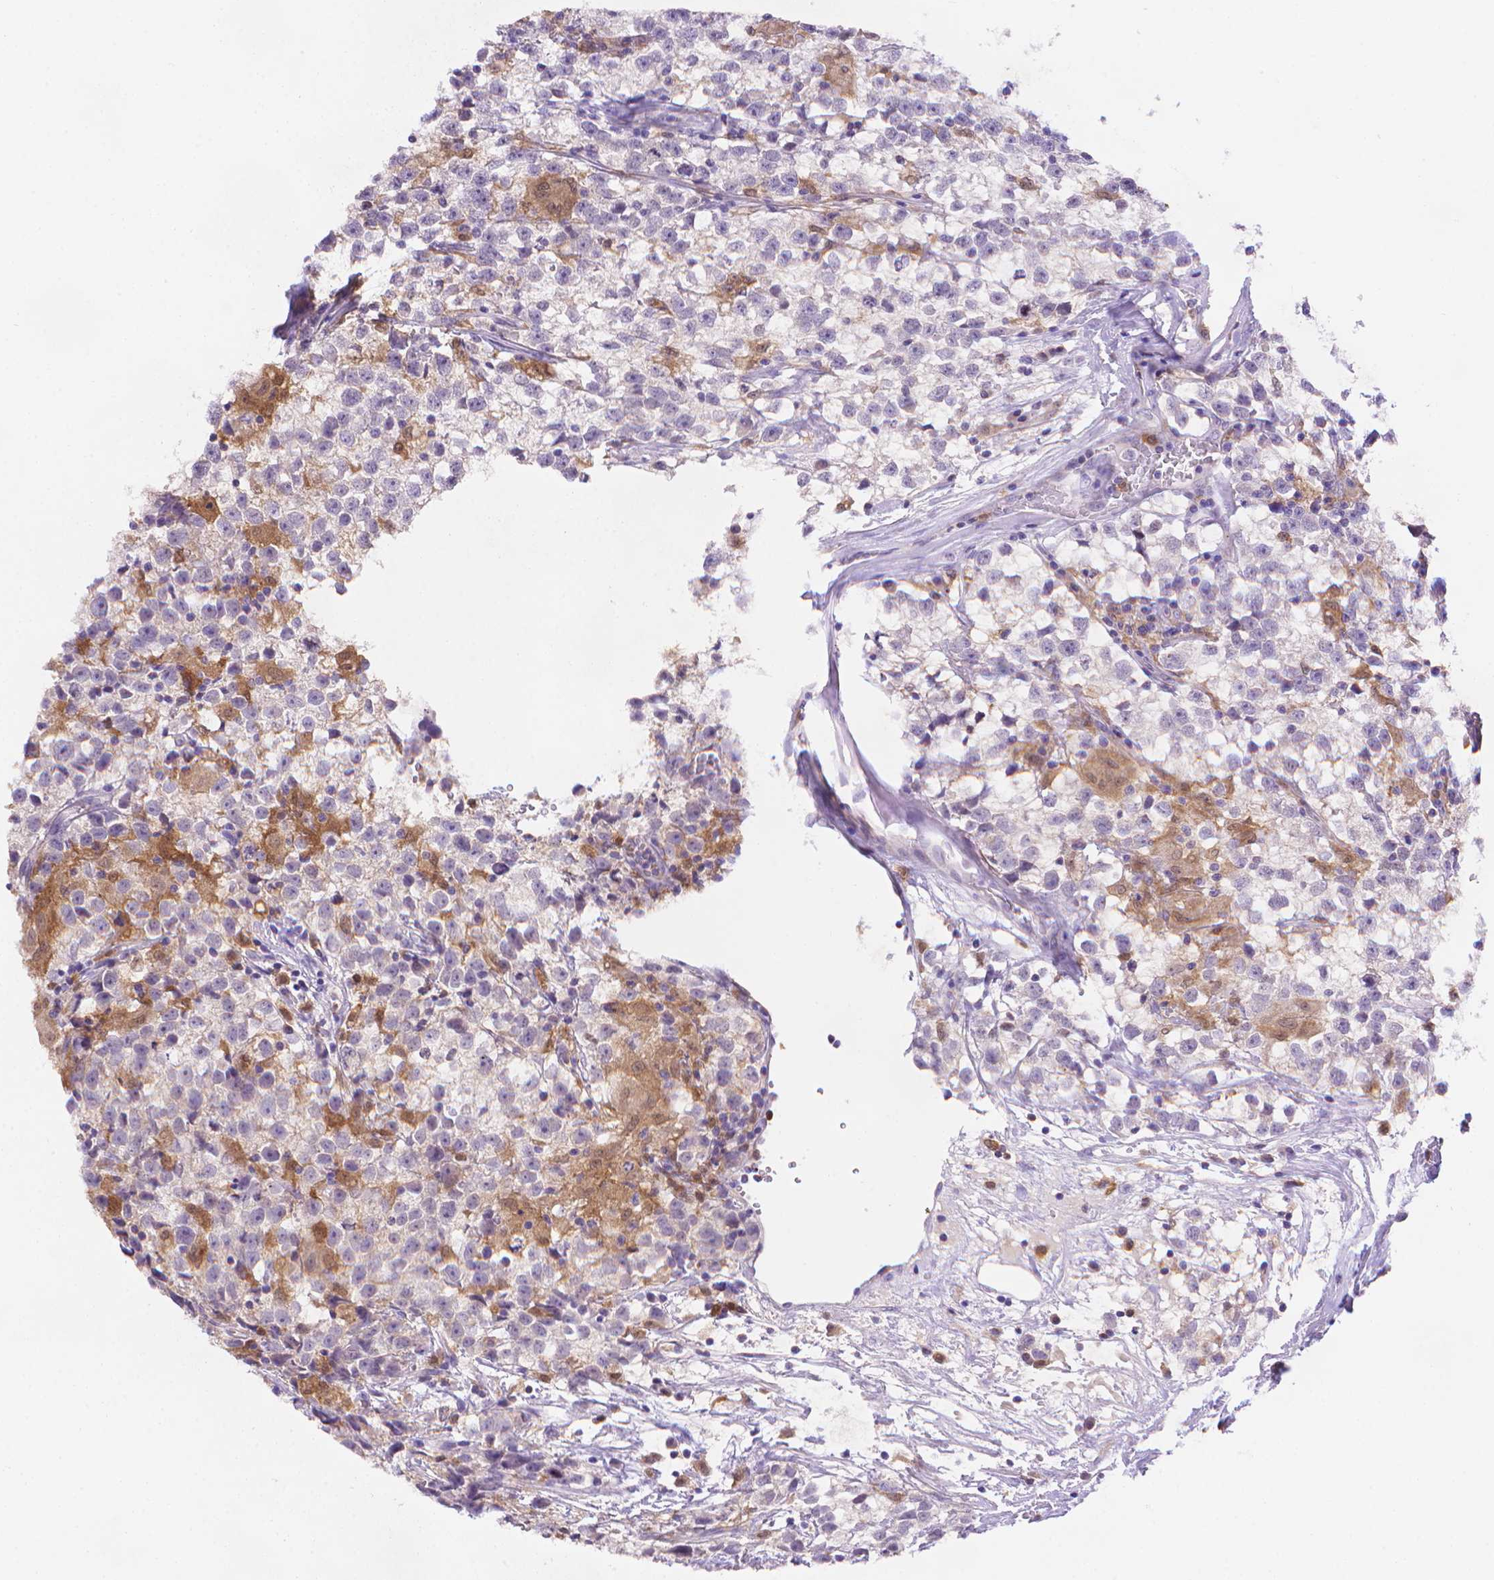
{"staining": {"intensity": "negative", "quantity": "none", "location": "none"}, "tissue": "testis cancer", "cell_type": "Tumor cells", "image_type": "cancer", "snomed": [{"axis": "morphology", "description": "Seminoma, NOS"}, {"axis": "topography", "description": "Testis"}], "caption": "The photomicrograph exhibits no significant positivity in tumor cells of testis cancer. (IHC, brightfield microscopy, high magnification).", "gene": "FGD2", "patient": {"sex": "male", "age": 31}}